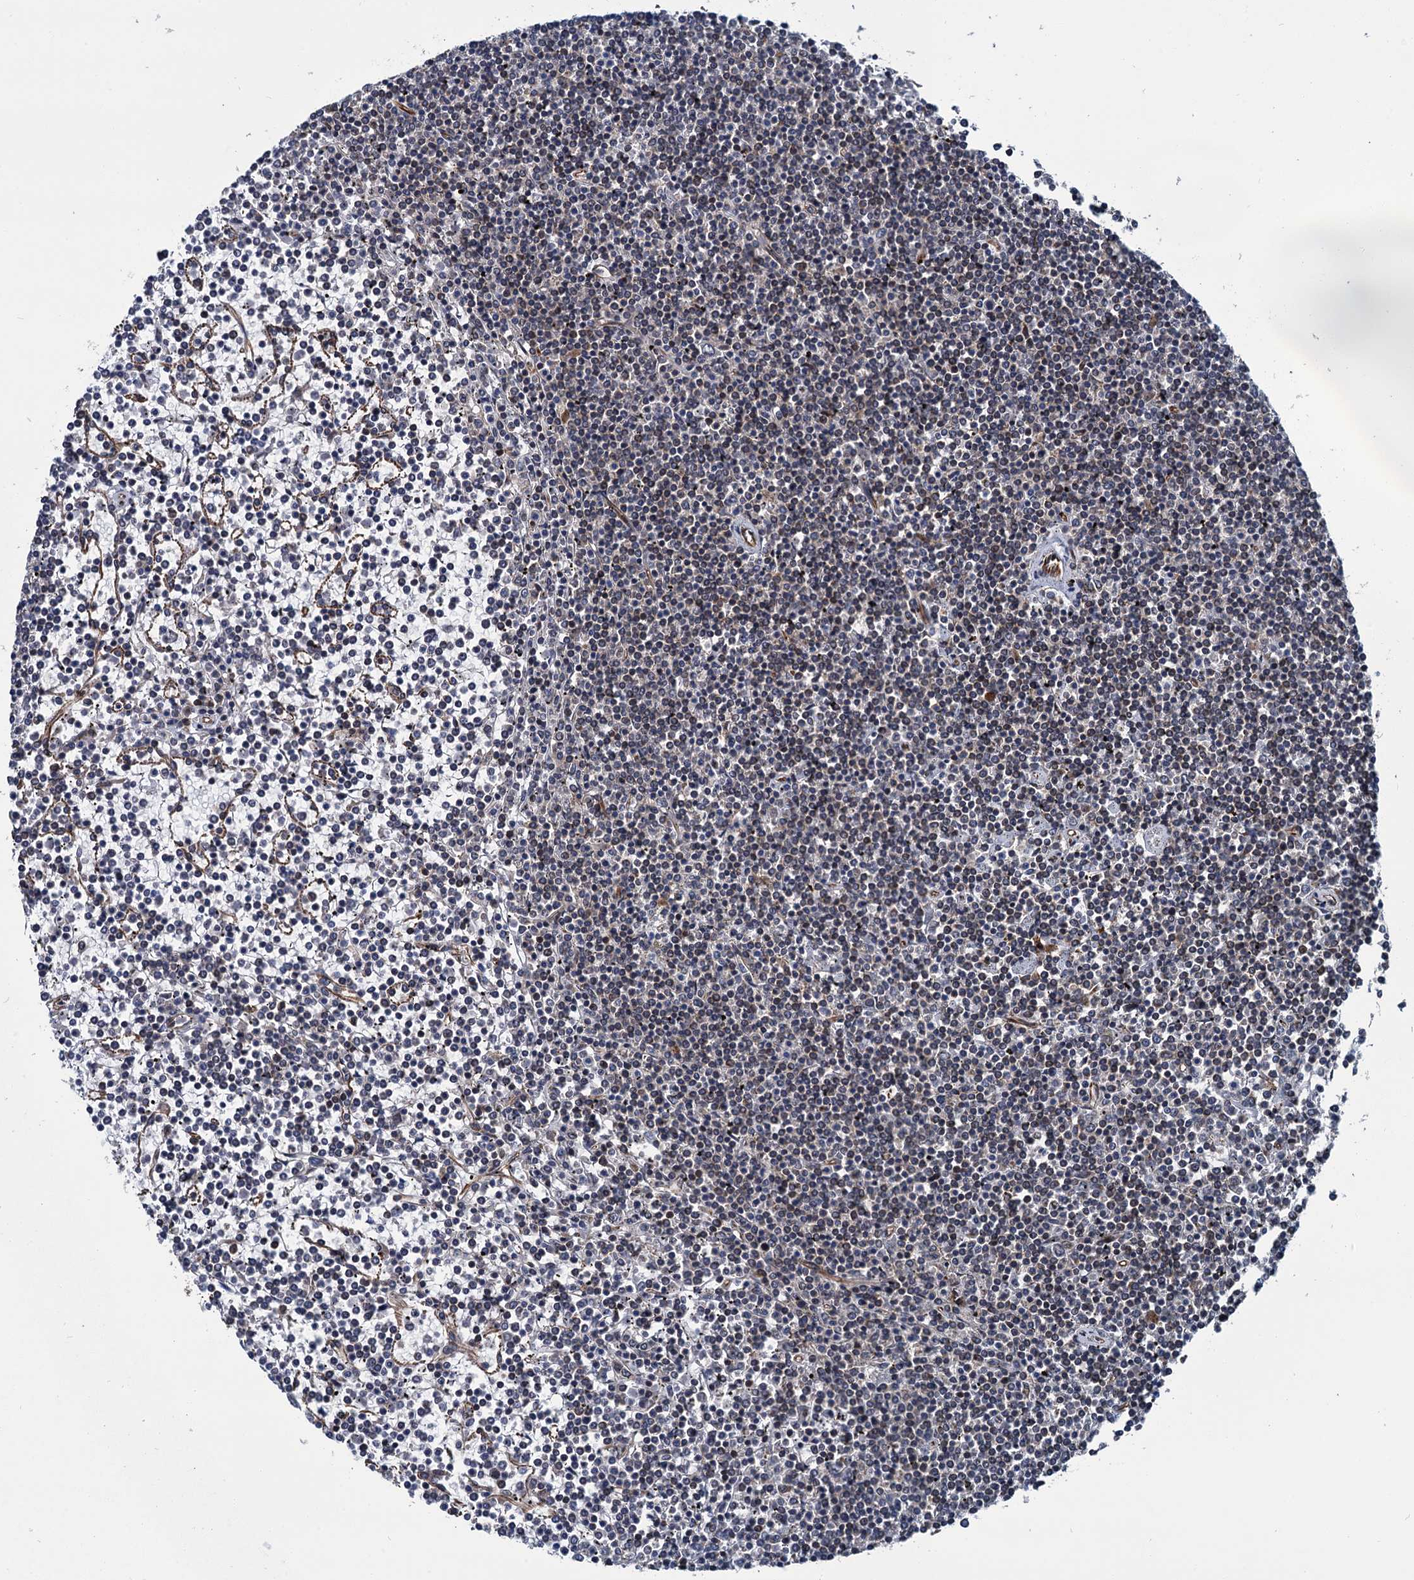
{"staining": {"intensity": "negative", "quantity": "none", "location": "none"}, "tissue": "lymphoma", "cell_type": "Tumor cells", "image_type": "cancer", "snomed": [{"axis": "morphology", "description": "Malignant lymphoma, non-Hodgkin's type, Low grade"}, {"axis": "topography", "description": "Spleen"}], "caption": "Lymphoma was stained to show a protein in brown. There is no significant expression in tumor cells.", "gene": "ZFYVE19", "patient": {"sex": "female", "age": 19}}